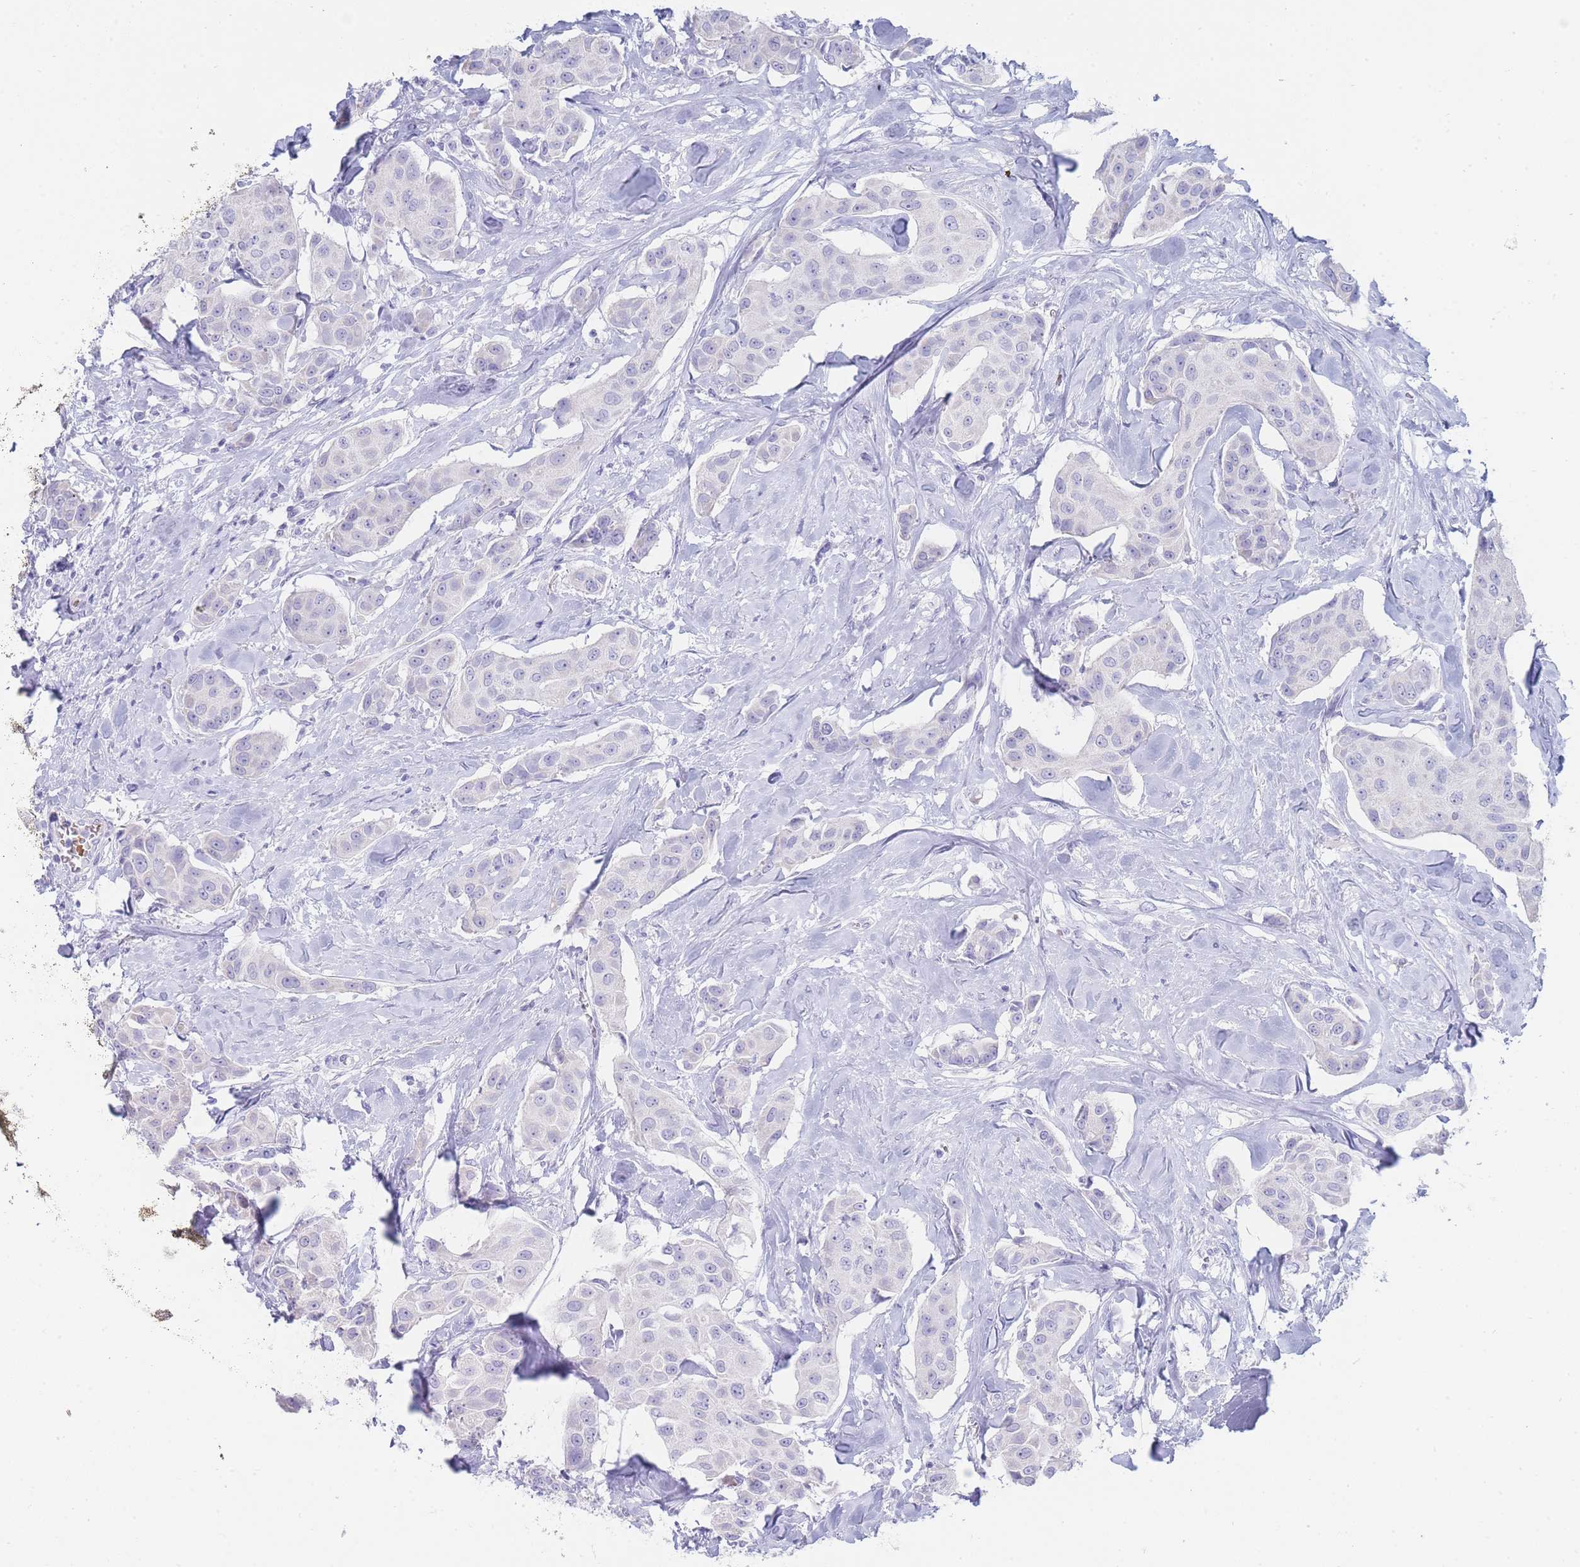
{"staining": {"intensity": "negative", "quantity": "none", "location": "none"}, "tissue": "breast cancer", "cell_type": "Tumor cells", "image_type": "cancer", "snomed": [{"axis": "morphology", "description": "Duct carcinoma"}, {"axis": "topography", "description": "Breast"}, {"axis": "topography", "description": "Lymph node"}], "caption": "Immunohistochemistry micrograph of human breast cancer (invasive ductal carcinoma) stained for a protein (brown), which exhibits no positivity in tumor cells.", "gene": "HBG2", "patient": {"sex": "female", "age": 80}}